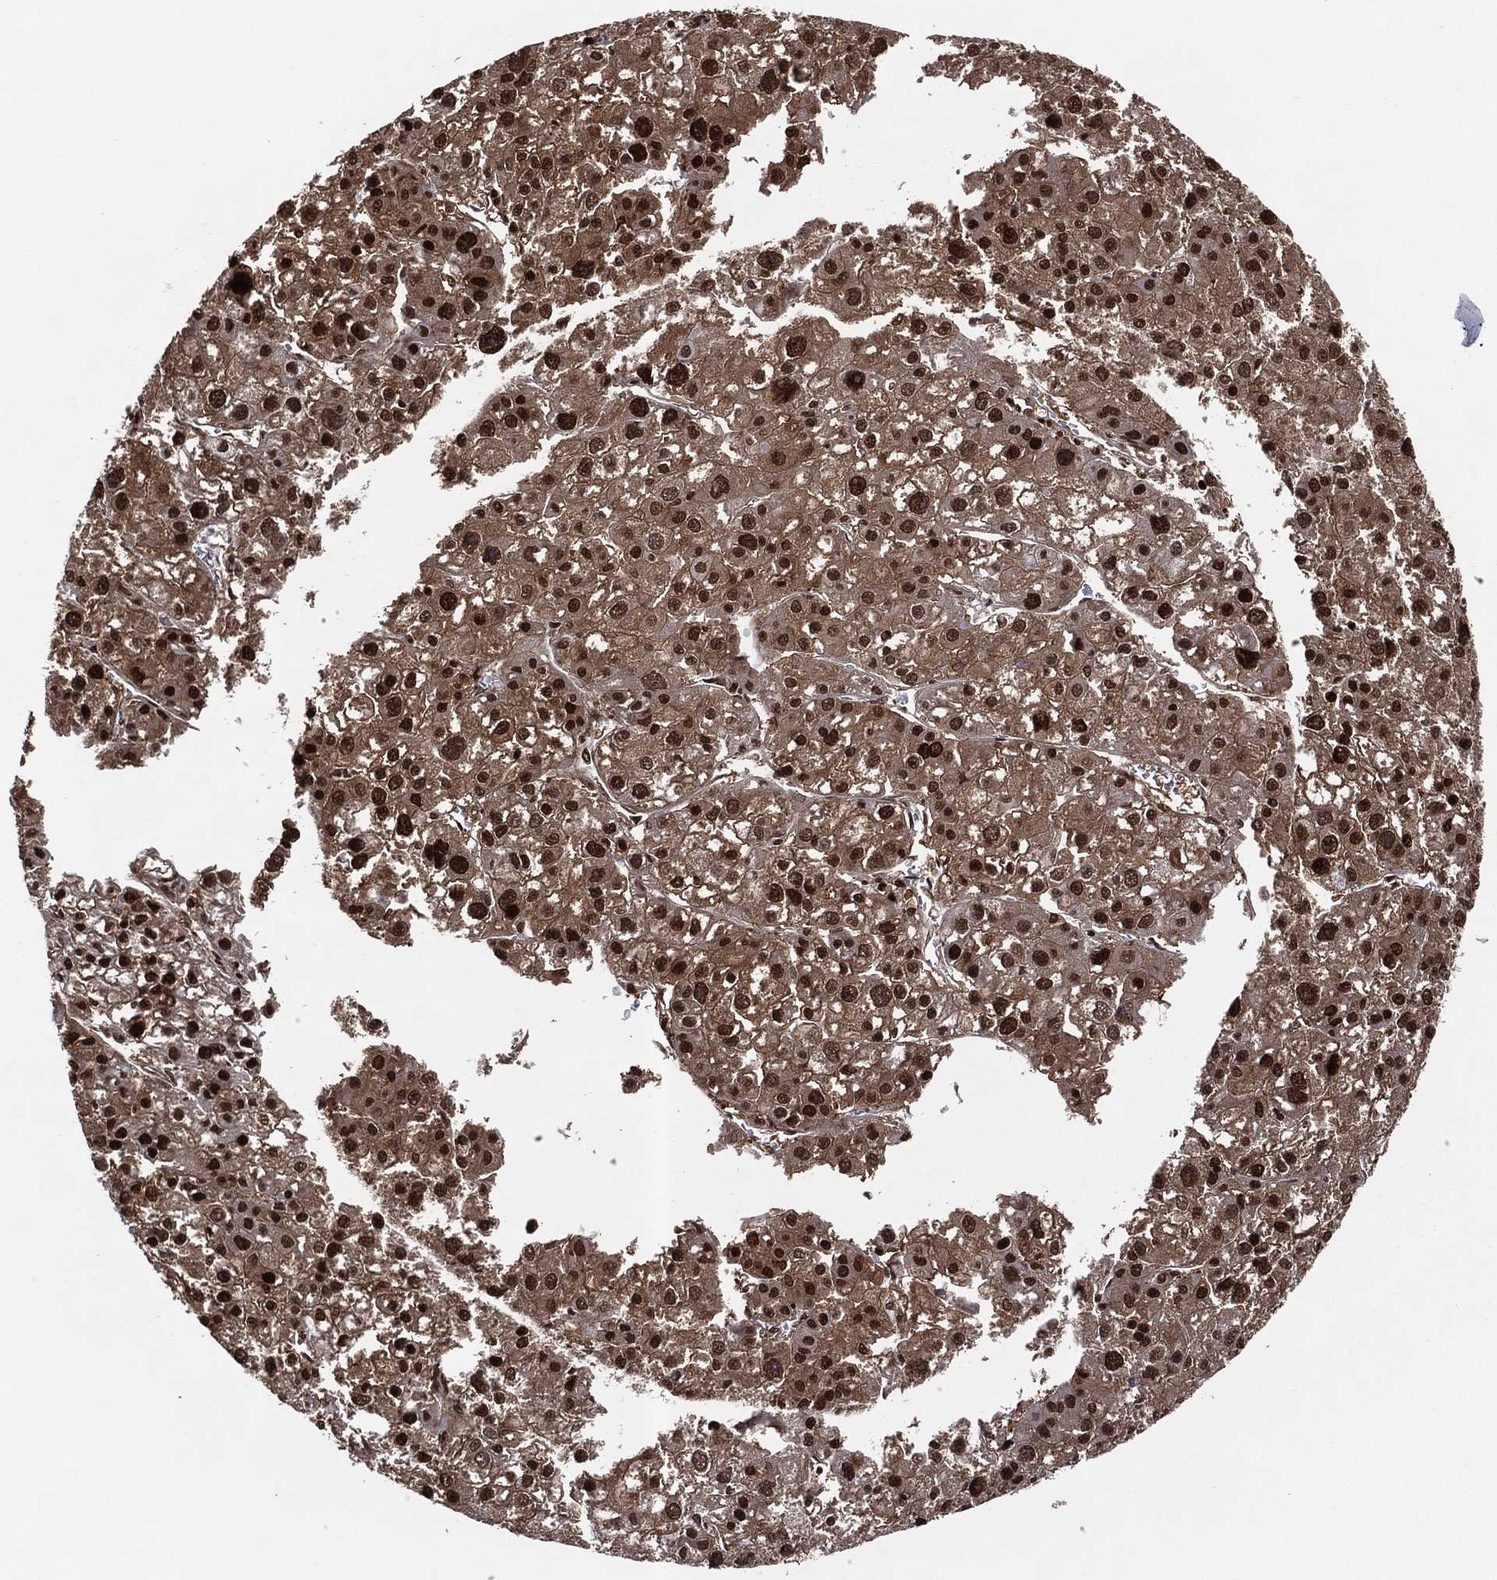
{"staining": {"intensity": "strong", "quantity": ">75%", "location": "cytoplasmic/membranous,nuclear"}, "tissue": "liver cancer", "cell_type": "Tumor cells", "image_type": "cancer", "snomed": [{"axis": "morphology", "description": "Carcinoma, Hepatocellular, NOS"}, {"axis": "topography", "description": "Liver"}], "caption": "Human hepatocellular carcinoma (liver) stained with a brown dye displays strong cytoplasmic/membranous and nuclear positive positivity in about >75% of tumor cells.", "gene": "PSMA1", "patient": {"sex": "male", "age": 73}}